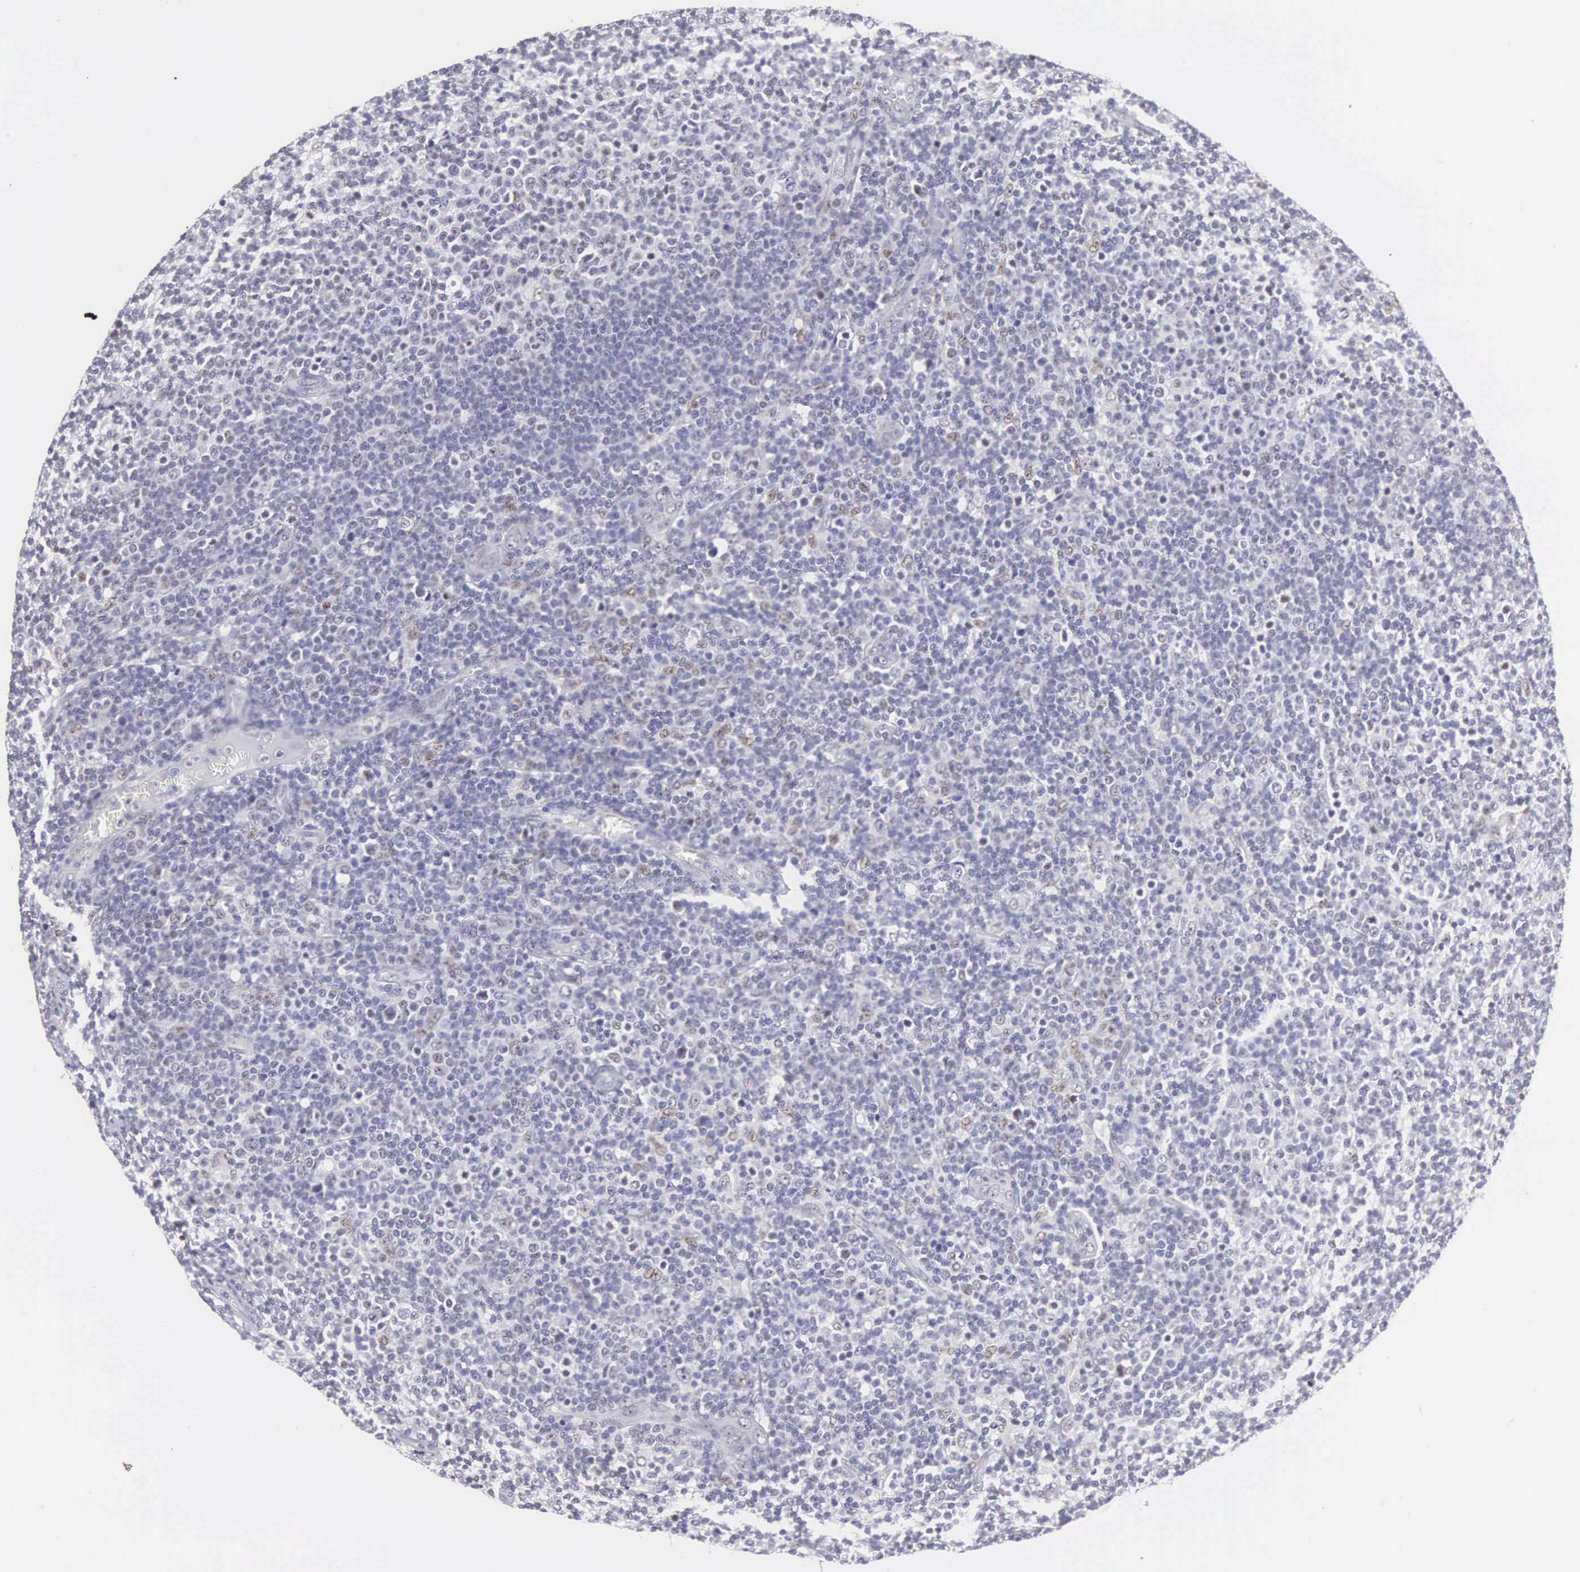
{"staining": {"intensity": "weak", "quantity": "<25%", "location": "nuclear"}, "tissue": "lymphoma", "cell_type": "Tumor cells", "image_type": "cancer", "snomed": [{"axis": "morphology", "description": "Malignant lymphoma, non-Hodgkin's type, Low grade"}, {"axis": "topography", "description": "Lymph node"}], "caption": "Tumor cells show no significant staining in lymphoma.", "gene": "ETV6", "patient": {"sex": "male", "age": 74}}